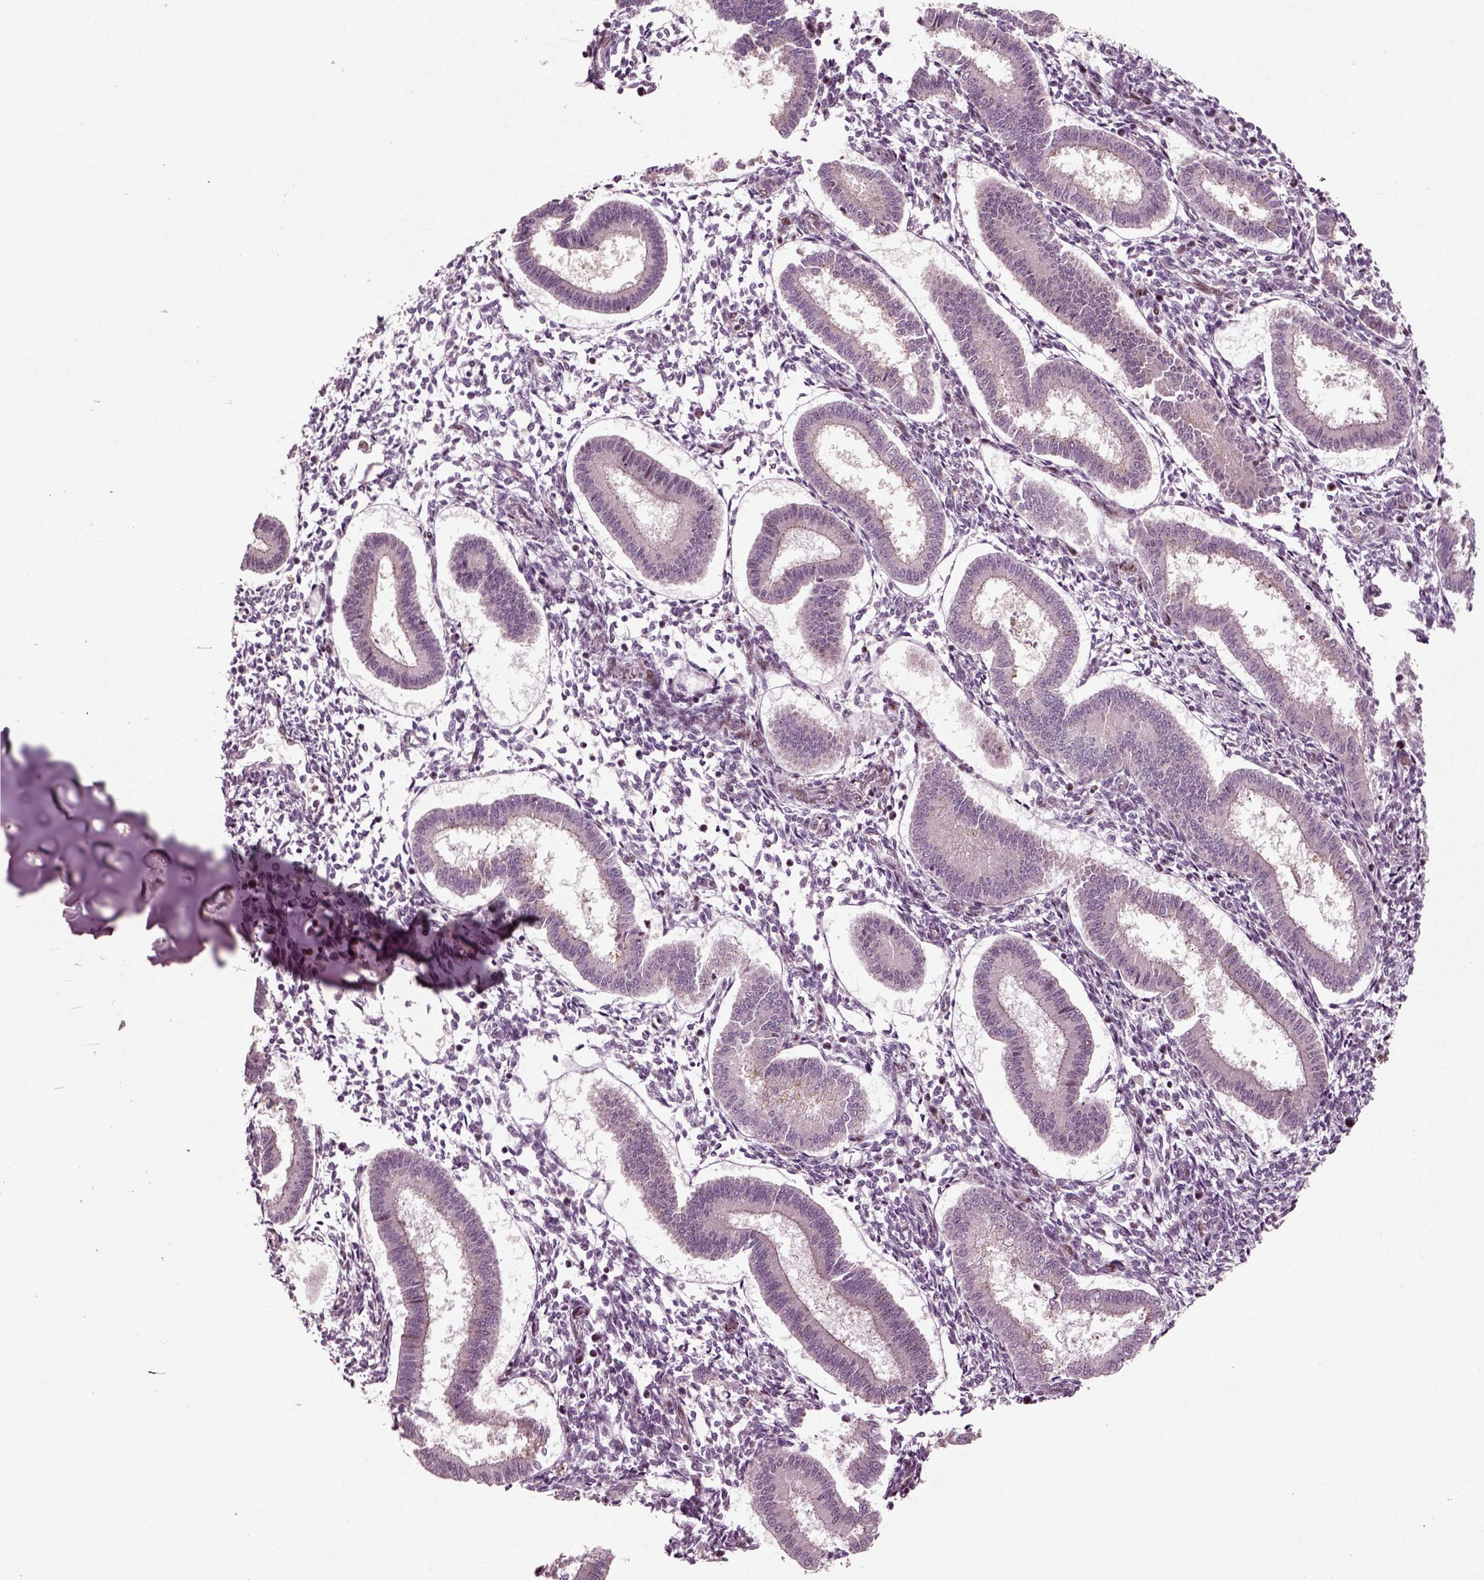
{"staining": {"intensity": "strong", "quantity": "<25%", "location": "nuclear"}, "tissue": "endometrium", "cell_type": "Cells in endometrial stroma", "image_type": "normal", "snomed": [{"axis": "morphology", "description": "Normal tissue, NOS"}, {"axis": "topography", "description": "Endometrium"}], "caption": "Benign endometrium was stained to show a protein in brown. There is medium levels of strong nuclear positivity in about <25% of cells in endometrial stroma. Nuclei are stained in blue.", "gene": "CDC14A", "patient": {"sex": "female", "age": 43}}